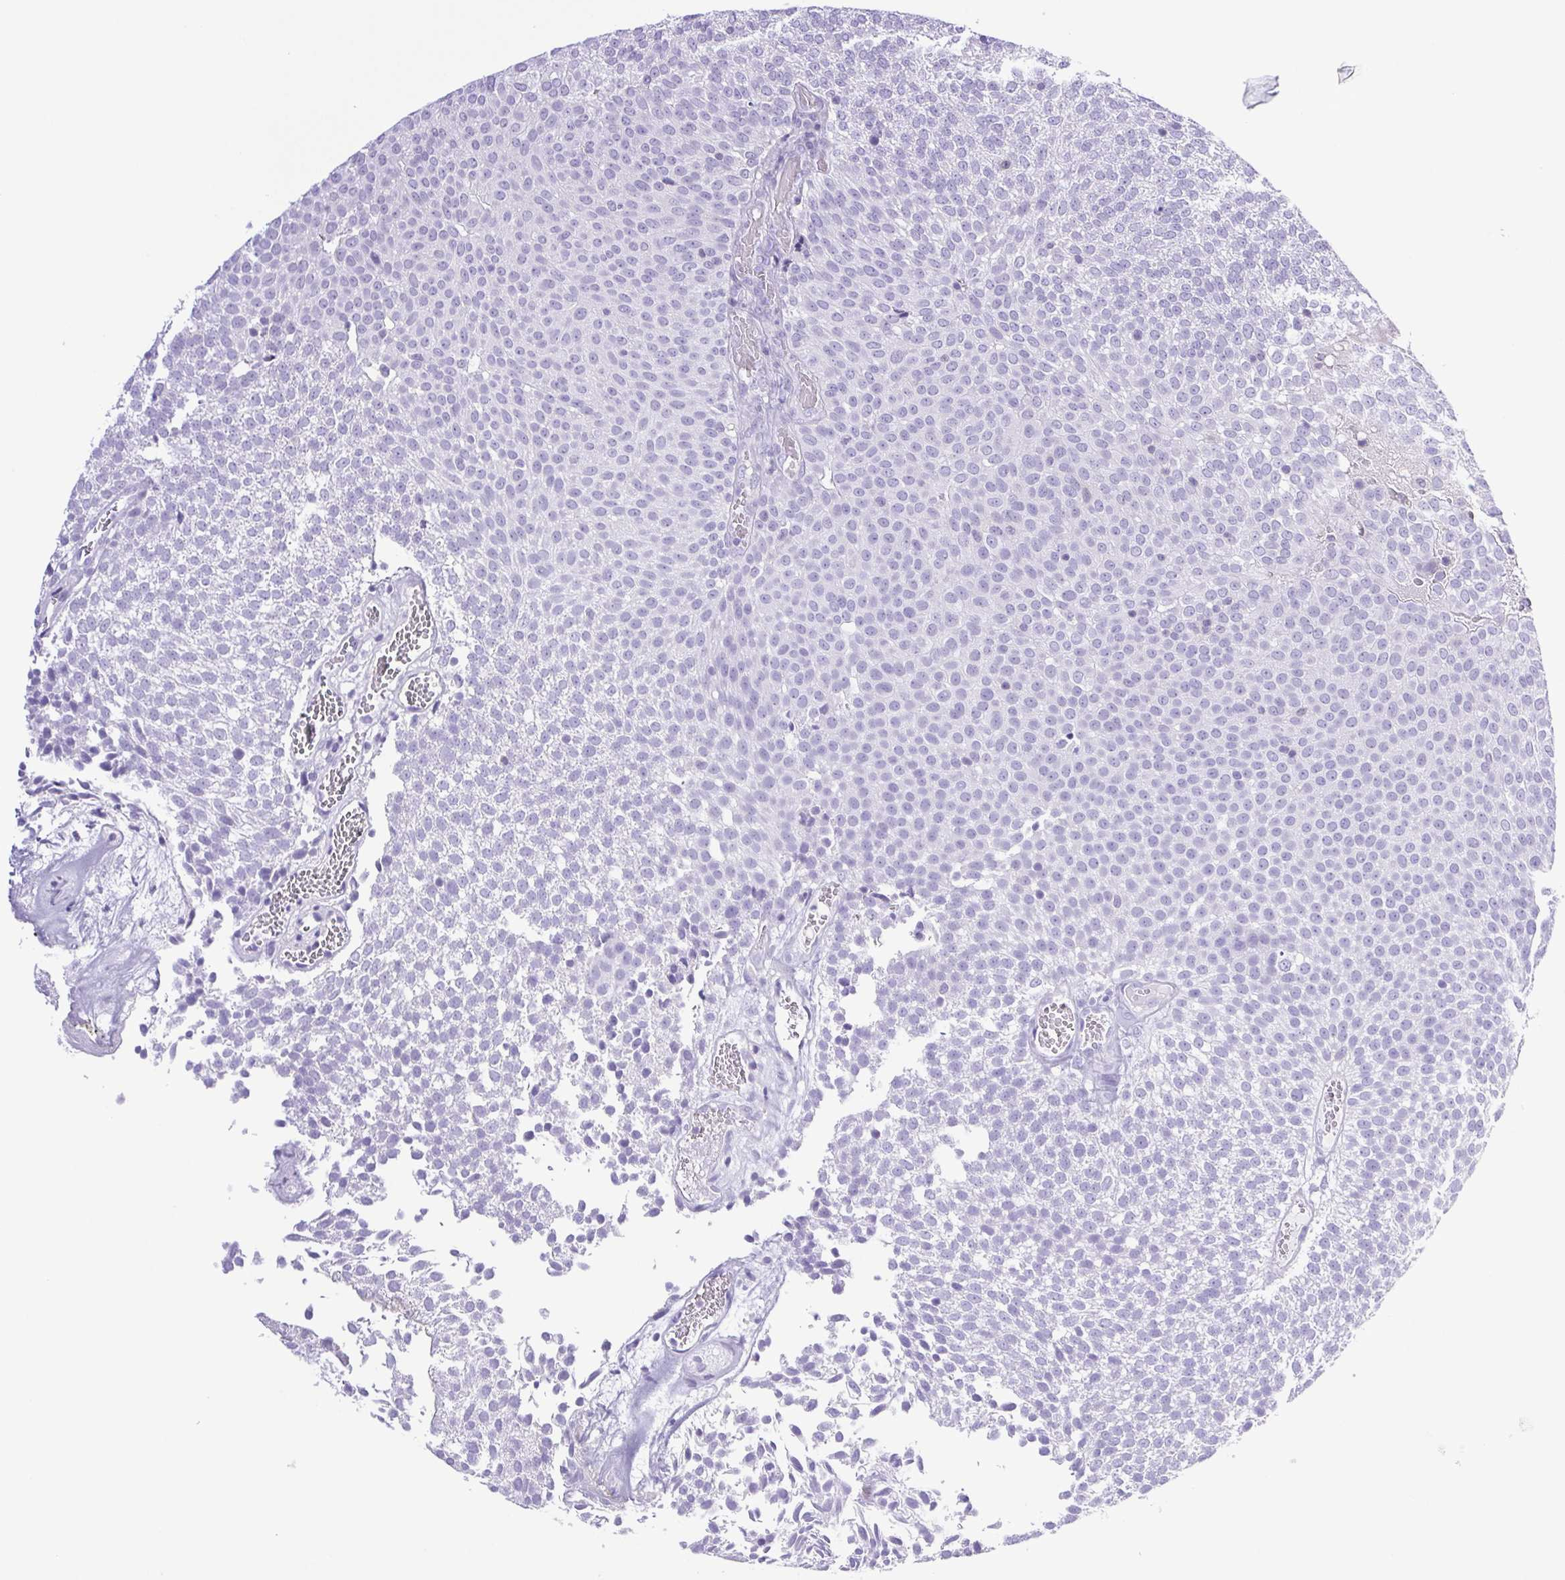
{"staining": {"intensity": "negative", "quantity": "none", "location": "none"}, "tissue": "urothelial cancer", "cell_type": "Tumor cells", "image_type": "cancer", "snomed": [{"axis": "morphology", "description": "Urothelial carcinoma, Low grade"}, {"axis": "topography", "description": "Urinary bladder"}], "caption": "Image shows no protein staining in tumor cells of low-grade urothelial carcinoma tissue.", "gene": "SYNPR", "patient": {"sex": "female", "age": 79}}